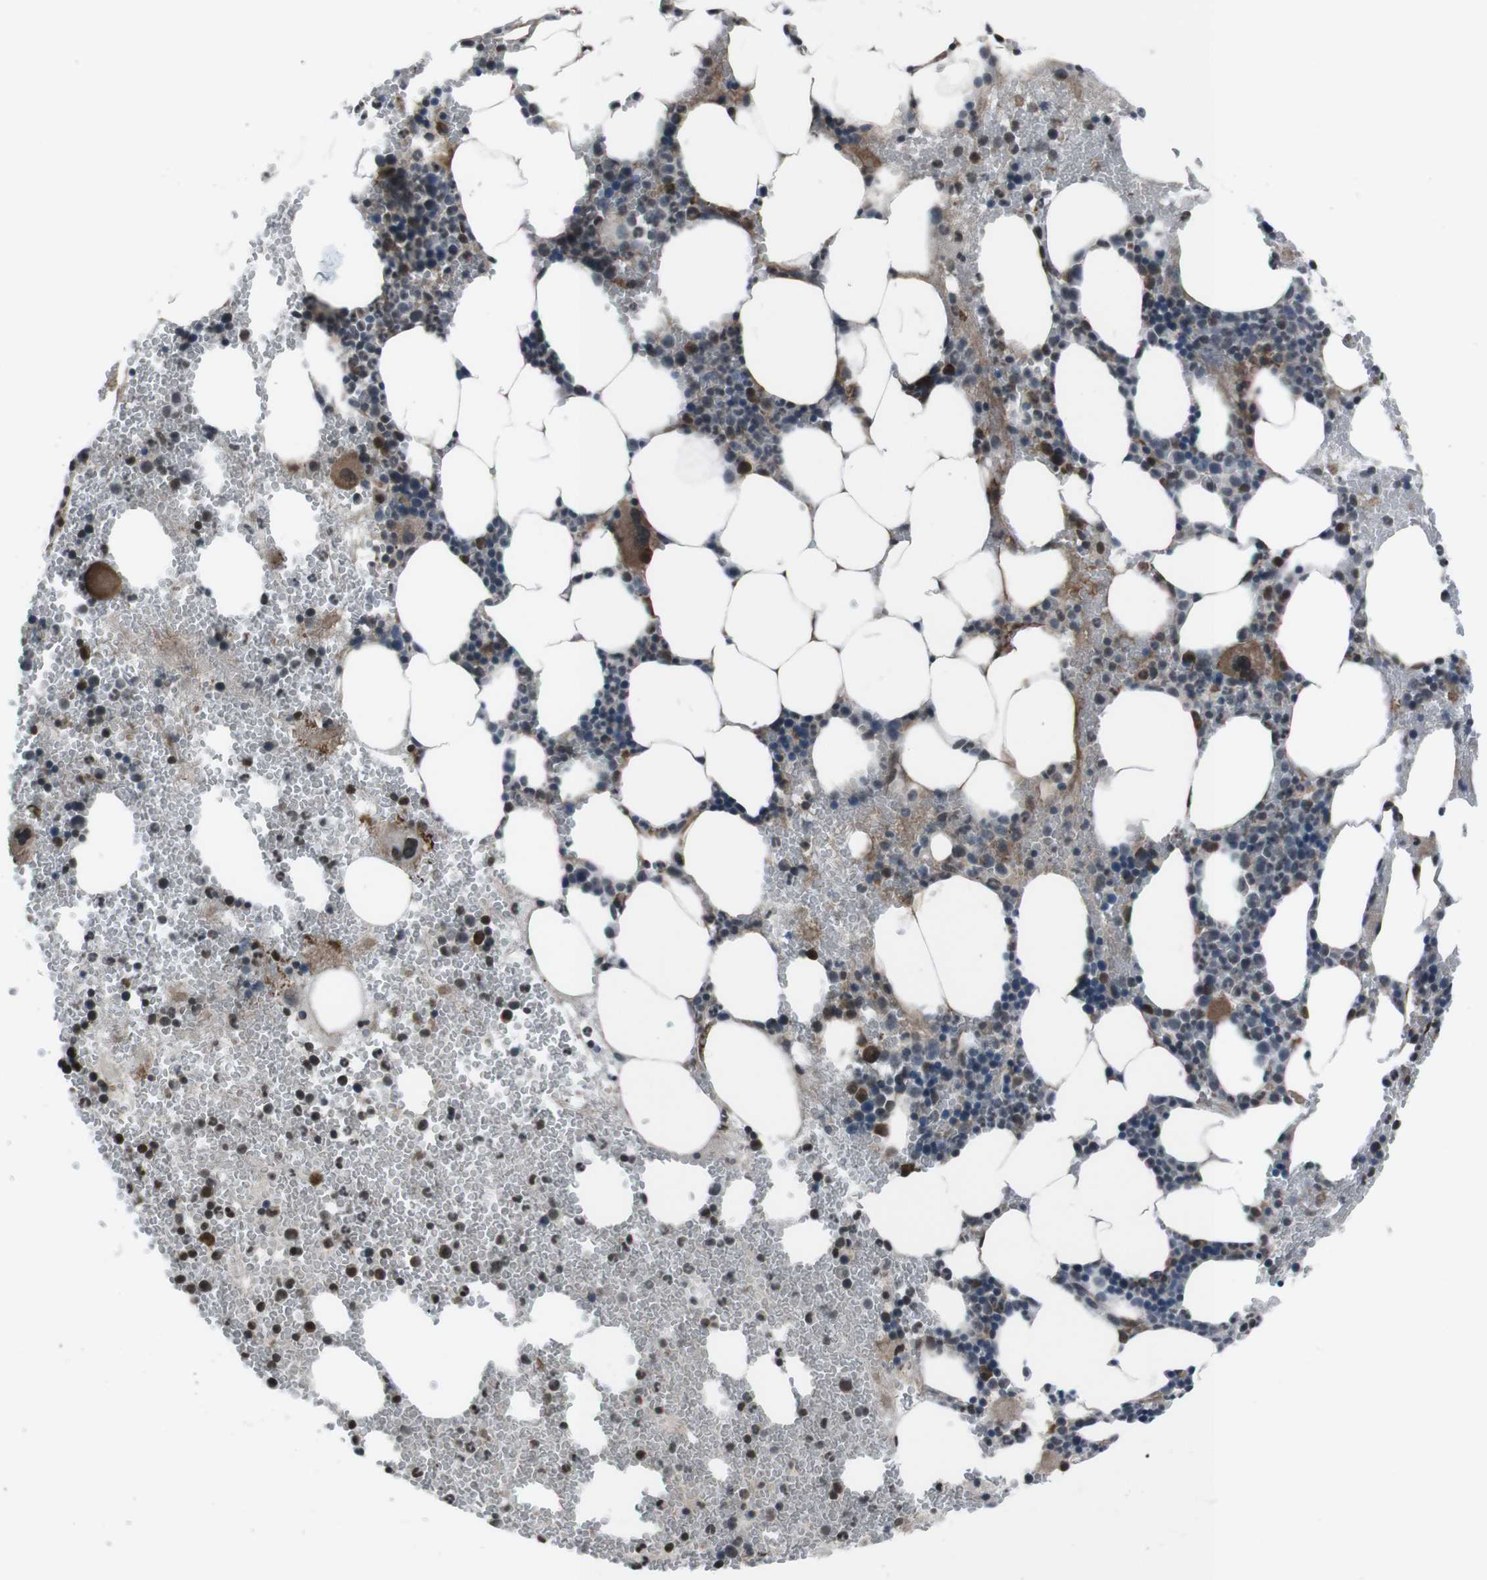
{"staining": {"intensity": "moderate", "quantity": "<25%", "location": "cytoplasmic/membranous"}, "tissue": "bone marrow", "cell_type": "Hematopoietic cells", "image_type": "normal", "snomed": [{"axis": "morphology", "description": "Normal tissue, NOS"}, {"axis": "morphology", "description": "Inflammation, NOS"}, {"axis": "topography", "description": "Bone marrow"}], "caption": "Immunohistochemistry photomicrograph of normal bone marrow: bone marrow stained using IHC exhibits low levels of moderate protein expression localized specifically in the cytoplasmic/membranous of hematopoietic cells, appearing as a cytoplasmic/membranous brown color.", "gene": "SS18L1", "patient": {"sex": "female", "age": 76}}